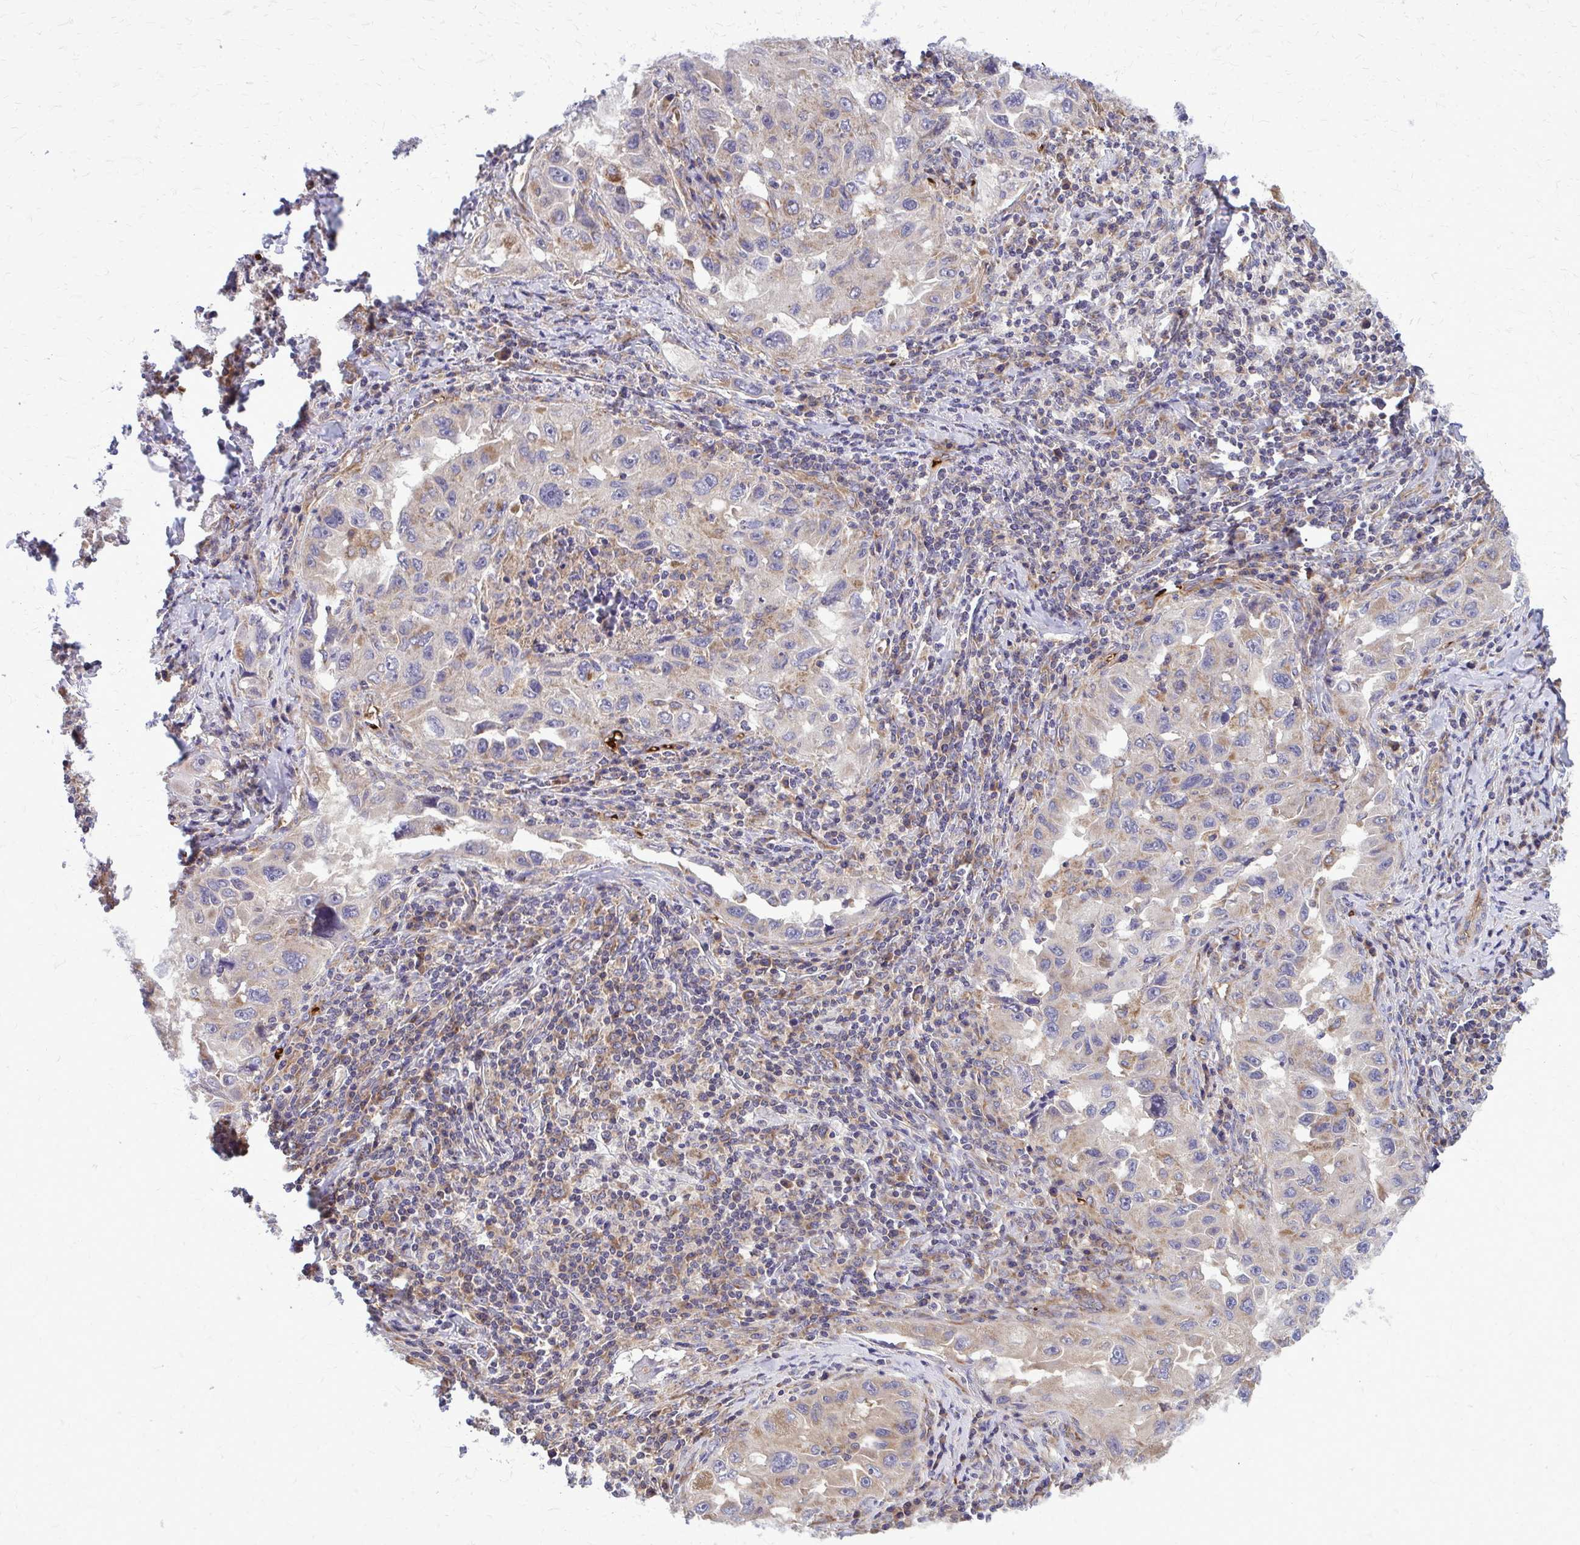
{"staining": {"intensity": "weak", "quantity": "<25%", "location": "cytoplasmic/membranous"}, "tissue": "lung cancer", "cell_type": "Tumor cells", "image_type": "cancer", "snomed": [{"axis": "morphology", "description": "Adenocarcinoma, NOS"}, {"axis": "topography", "description": "Lung"}], "caption": "The histopathology image exhibits no staining of tumor cells in adenocarcinoma (lung).", "gene": "PDK4", "patient": {"sex": "female", "age": 73}}